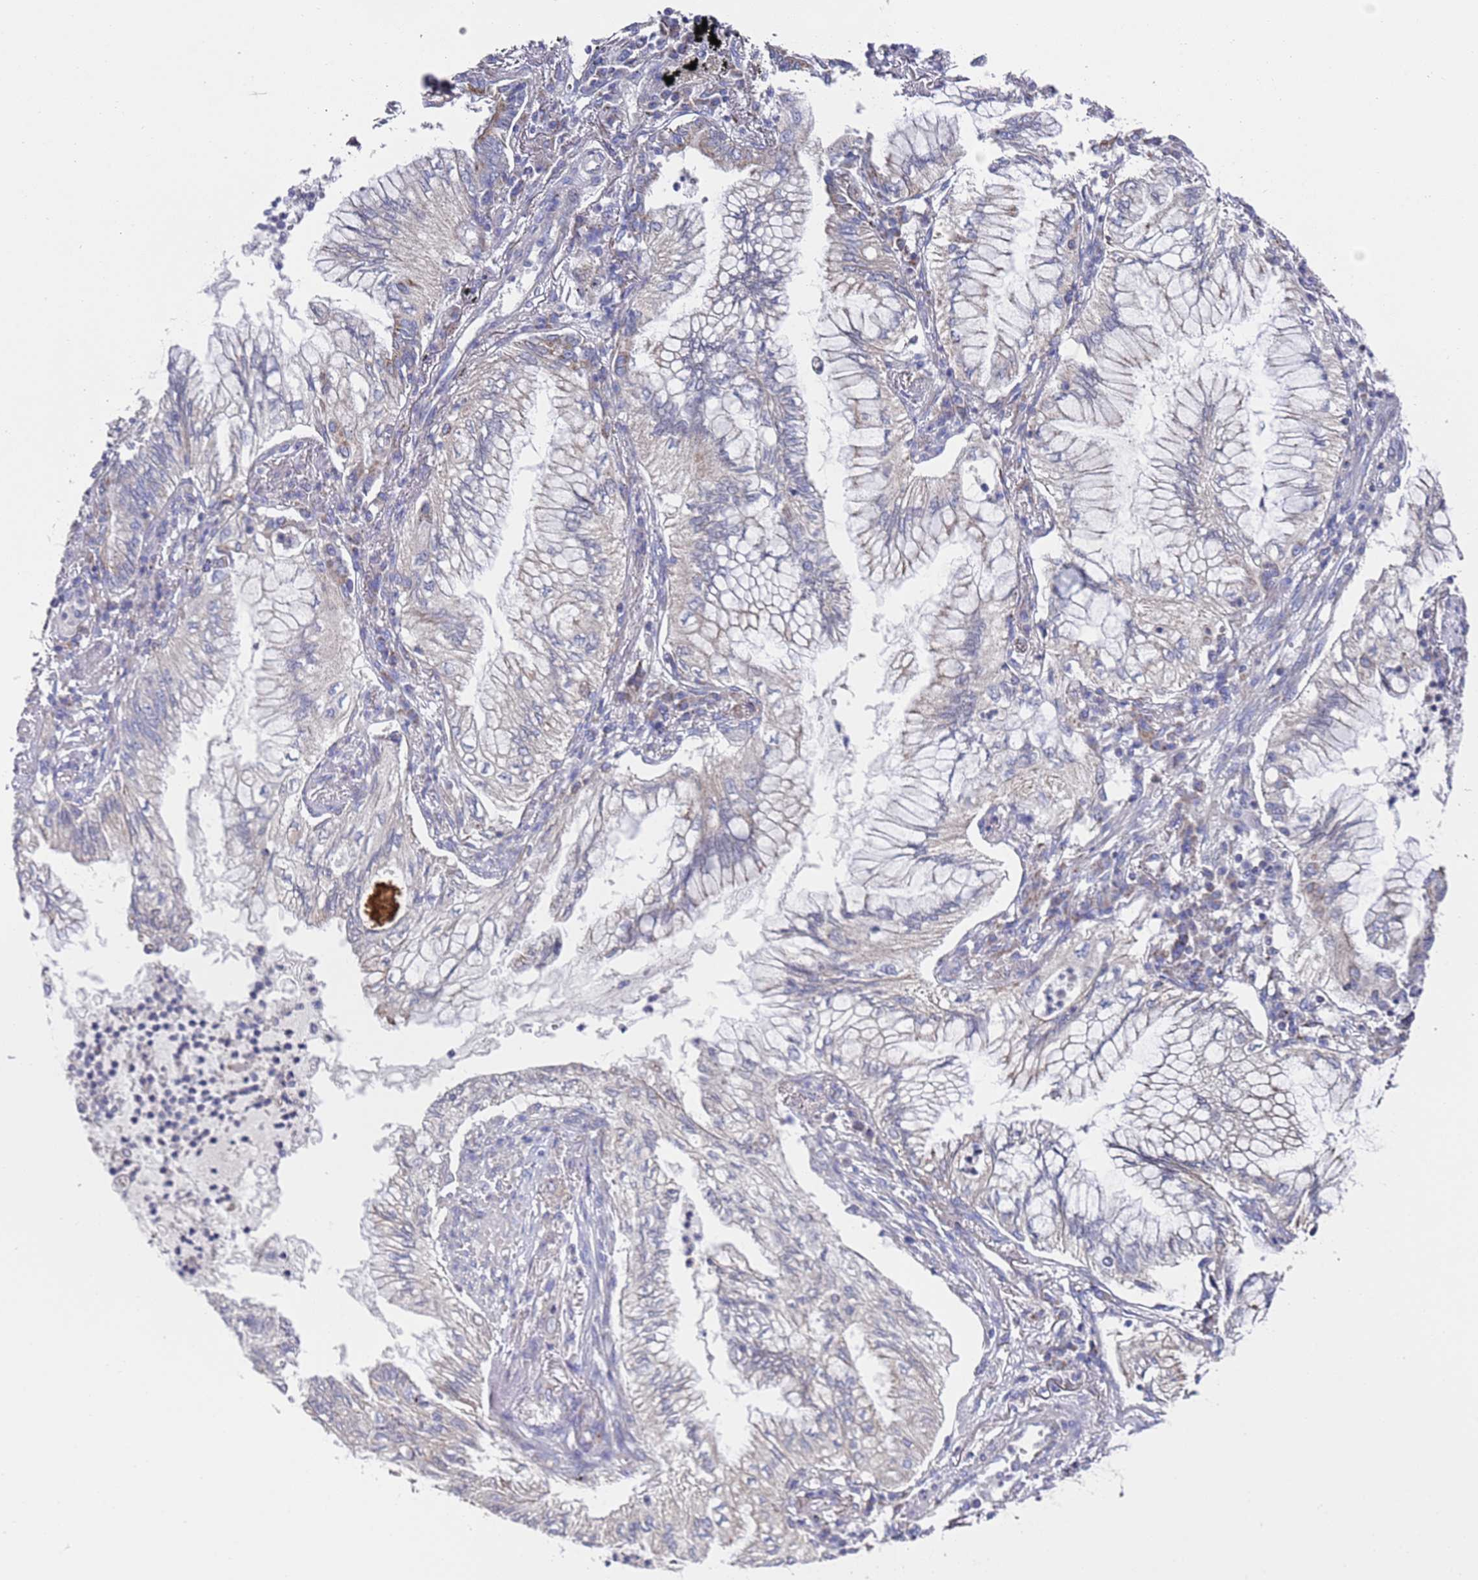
{"staining": {"intensity": "negative", "quantity": "none", "location": "none"}, "tissue": "lung cancer", "cell_type": "Tumor cells", "image_type": "cancer", "snomed": [{"axis": "morphology", "description": "Adenocarcinoma, NOS"}, {"axis": "topography", "description": "Lung"}], "caption": "DAB immunohistochemical staining of lung cancer shows no significant positivity in tumor cells. (DAB IHC, high magnification).", "gene": "NPEPPS", "patient": {"sex": "female", "age": 70}}